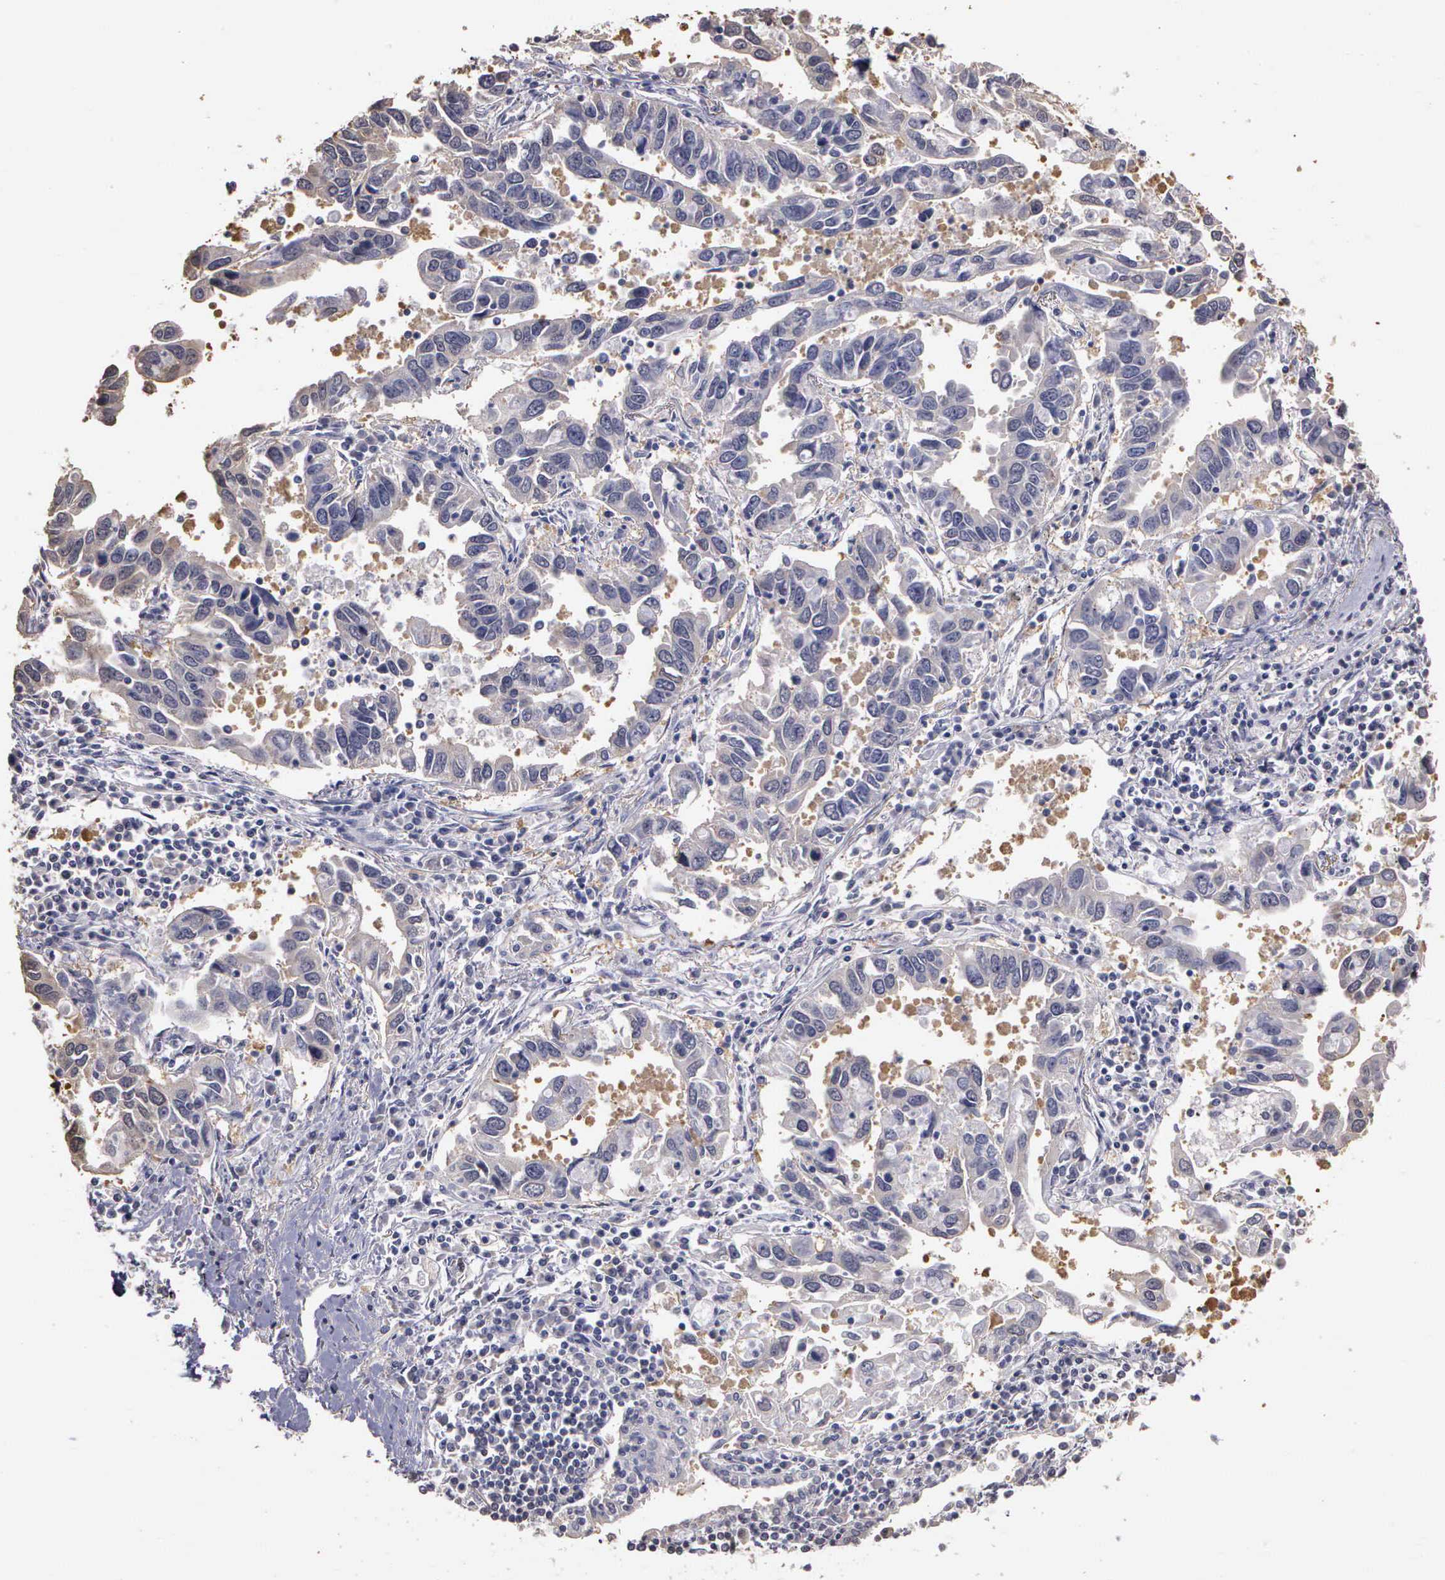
{"staining": {"intensity": "weak", "quantity": "25%-75%", "location": "cytoplasmic/membranous"}, "tissue": "lung cancer", "cell_type": "Tumor cells", "image_type": "cancer", "snomed": [{"axis": "morphology", "description": "Adenocarcinoma, NOS"}, {"axis": "topography", "description": "Lung"}], "caption": "This photomicrograph exhibits IHC staining of human lung cancer (adenocarcinoma), with low weak cytoplasmic/membranous positivity in about 25%-75% of tumor cells.", "gene": "ENO3", "patient": {"sex": "male", "age": 48}}